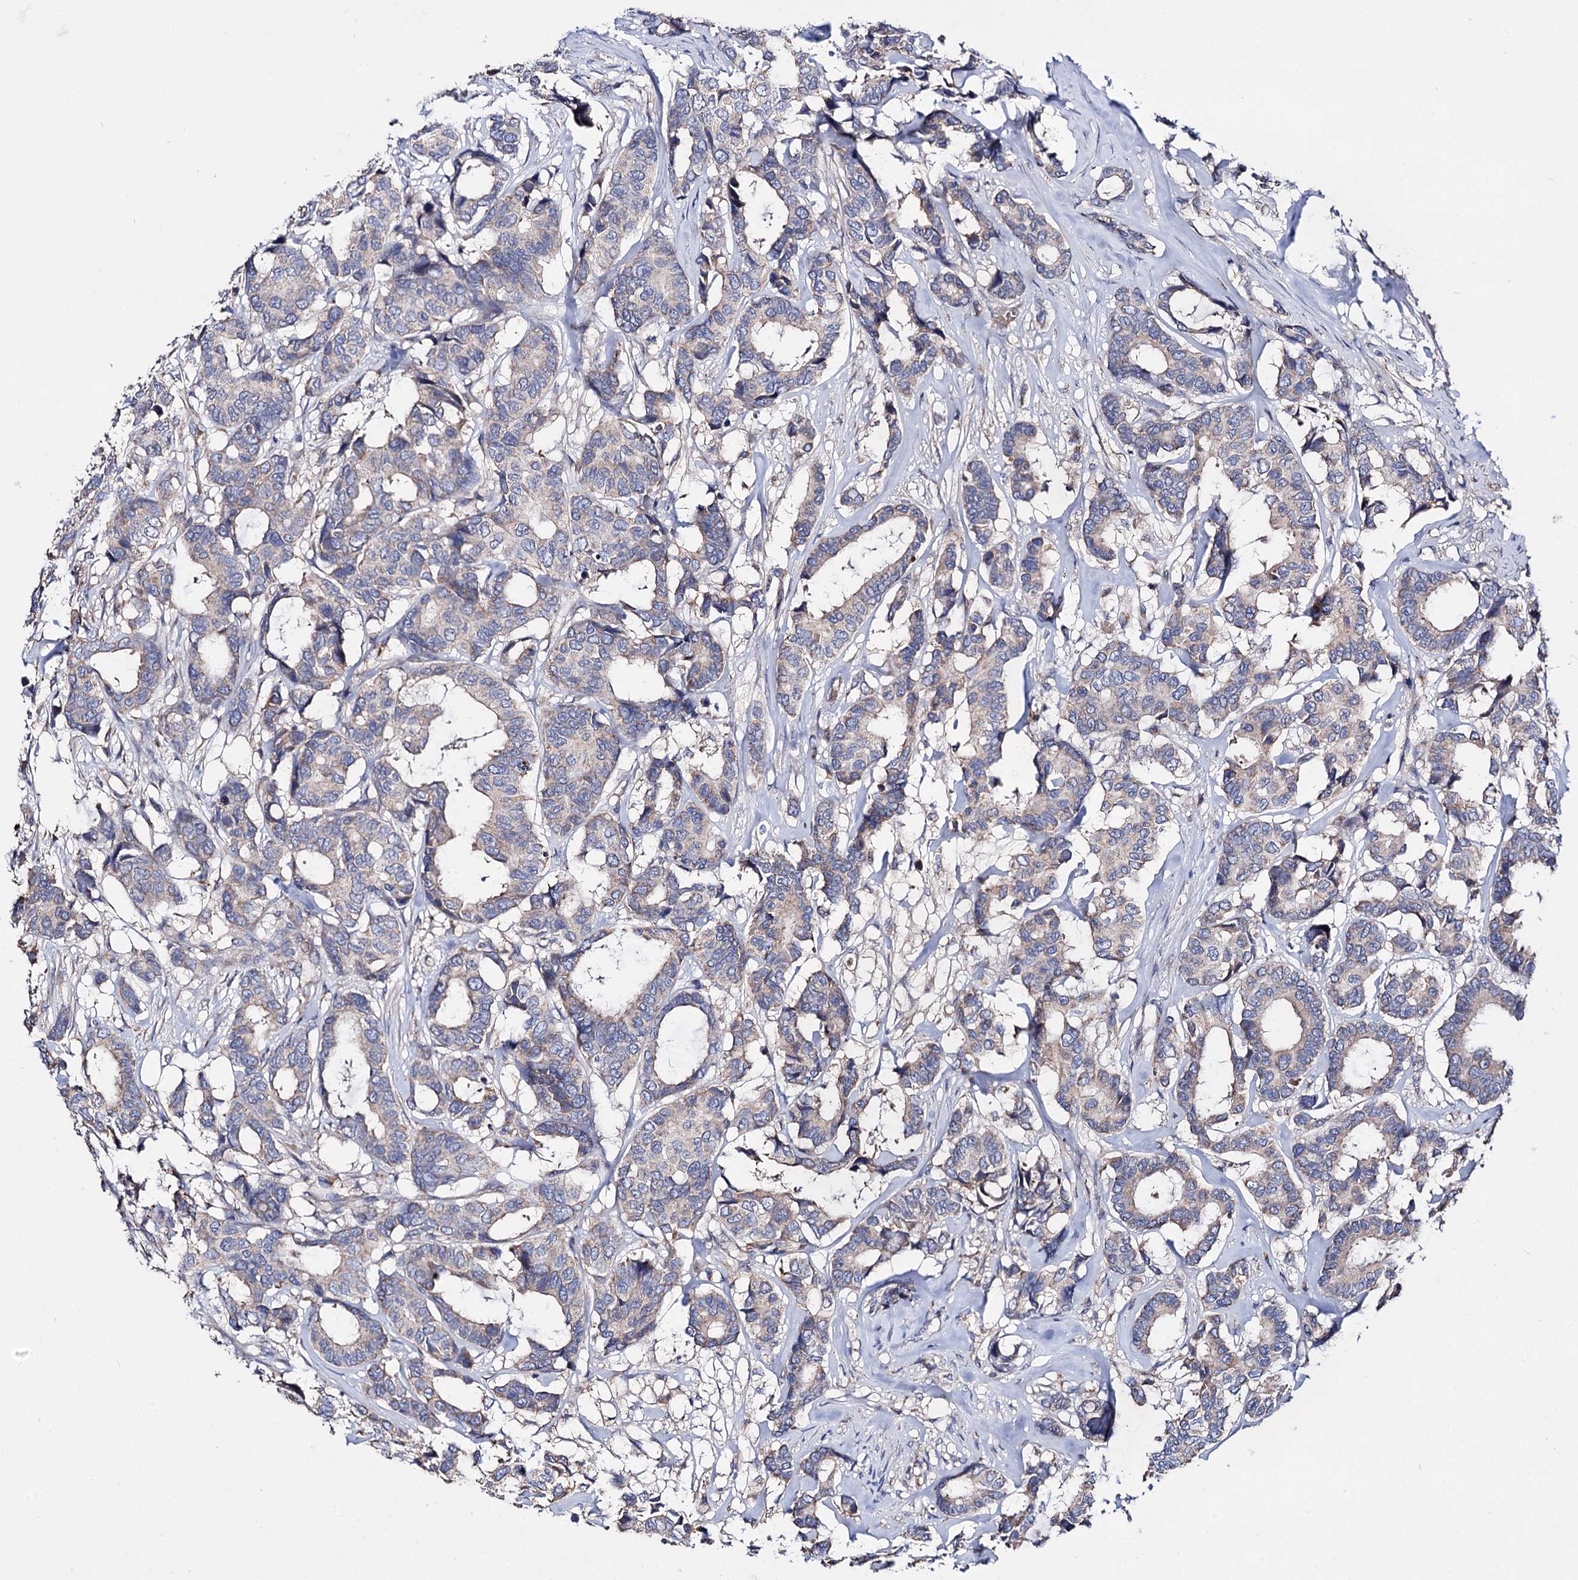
{"staining": {"intensity": "weak", "quantity": "<25%", "location": "cytoplasmic/membranous"}, "tissue": "breast cancer", "cell_type": "Tumor cells", "image_type": "cancer", "snomed": [{"axis": "morphology", "description": "Duct carcinoma"}, {"axis": "topography", "description": "Breast"}], "caption": "Protein analysis of invasive ductal carcinoma (breast) exhibits no significant expression in tumor cells.", "gene": "CLPB", "patient": {"sex": "female", "age": 87}}